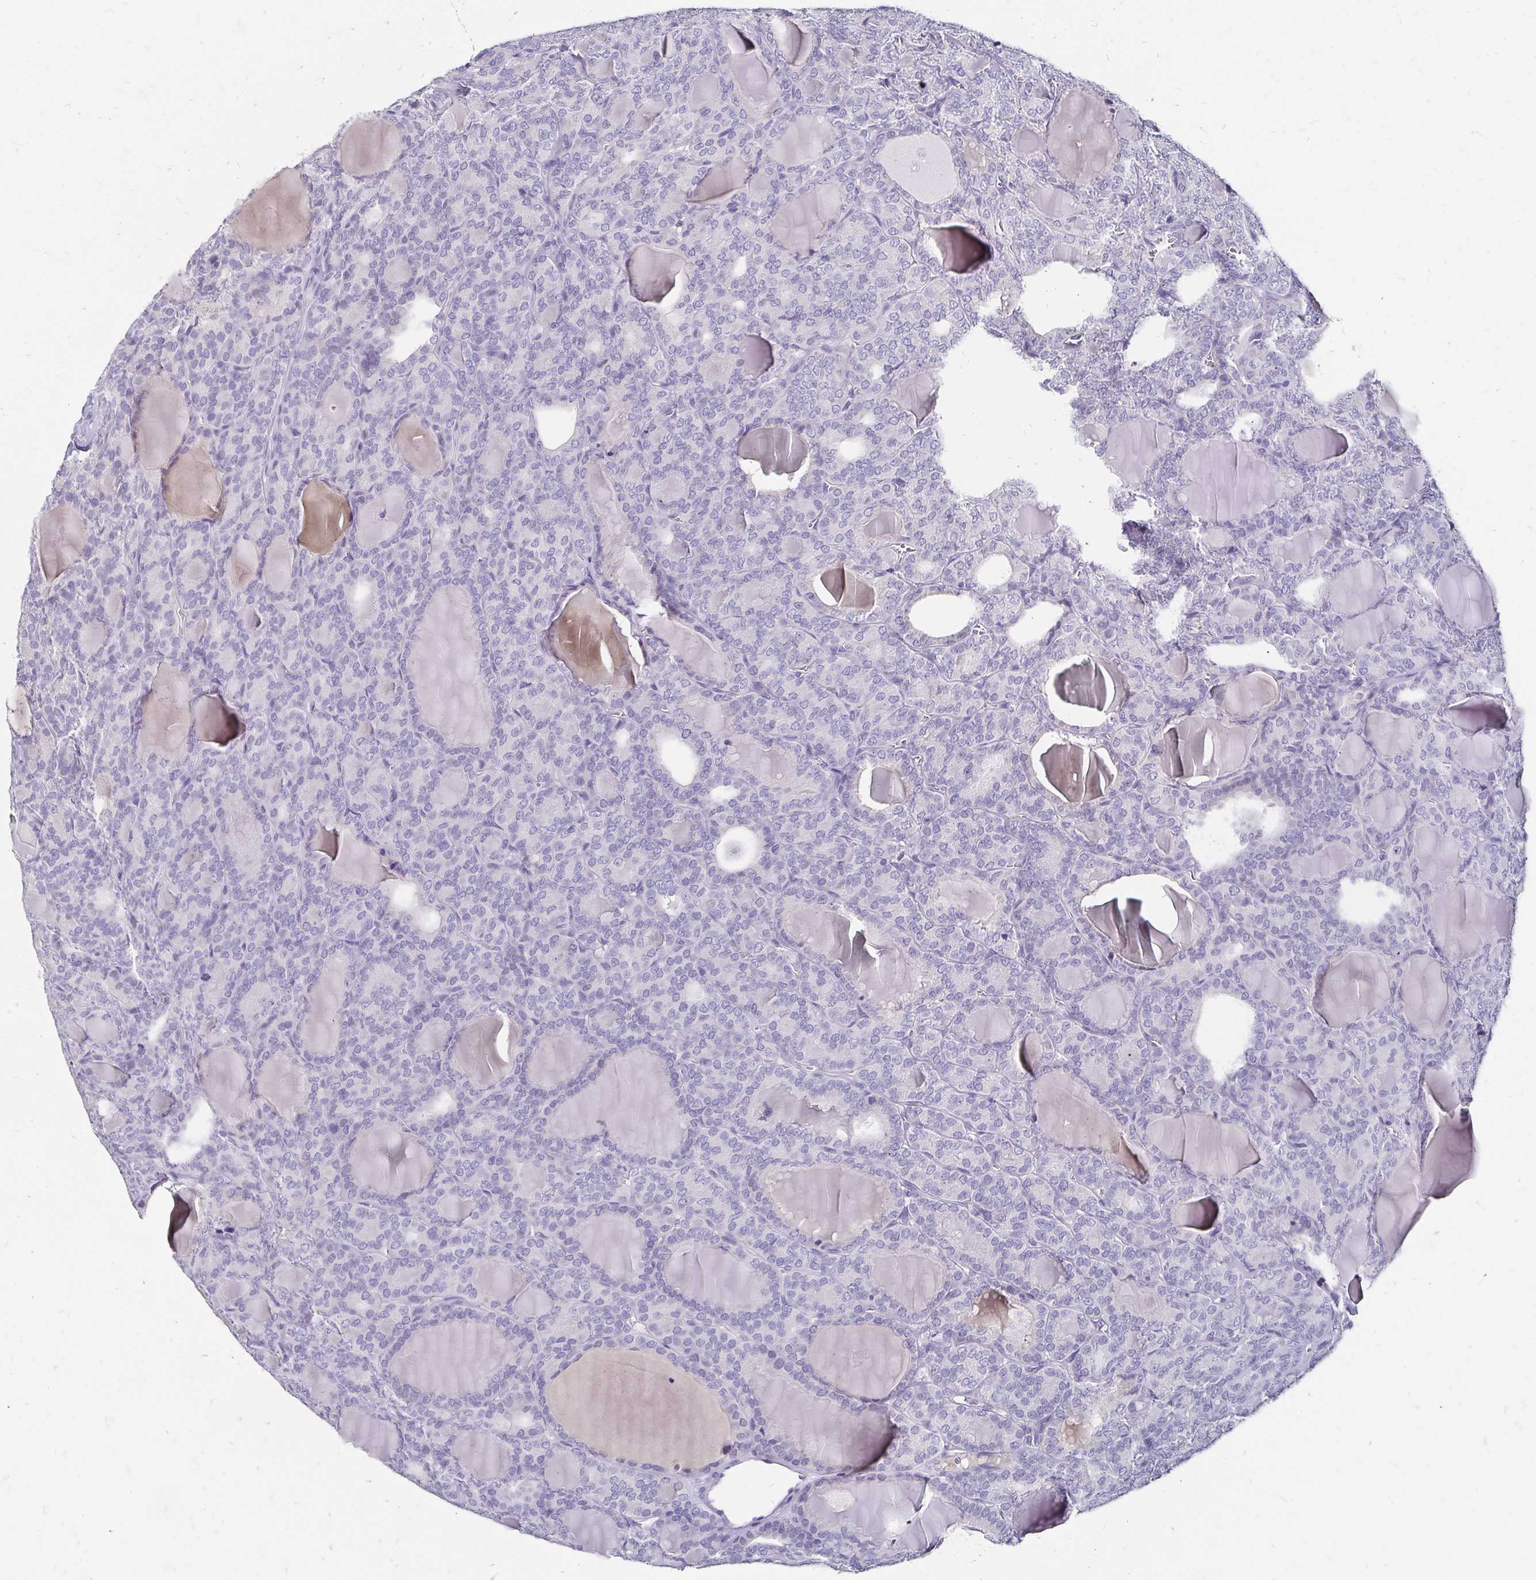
{"staining": {"intensity": "negative", "quantity": "none", "location": "none"}, "tissue": "thyroid cancer", "cell_type": "Tumor cells", "image_type": "cancer", "snomed": [{"axis": "morphology", "description": "Follicular adenoma carcinoma, NOS"}, {"axis": "topography", "description": "Thyroid gland"}], "caption": "Tumor cells show no significant protein staining in thyroid follicular adenoma carcinoma.", "gene": "SCG3", "patient": {"sex": "male", "age": 74}}